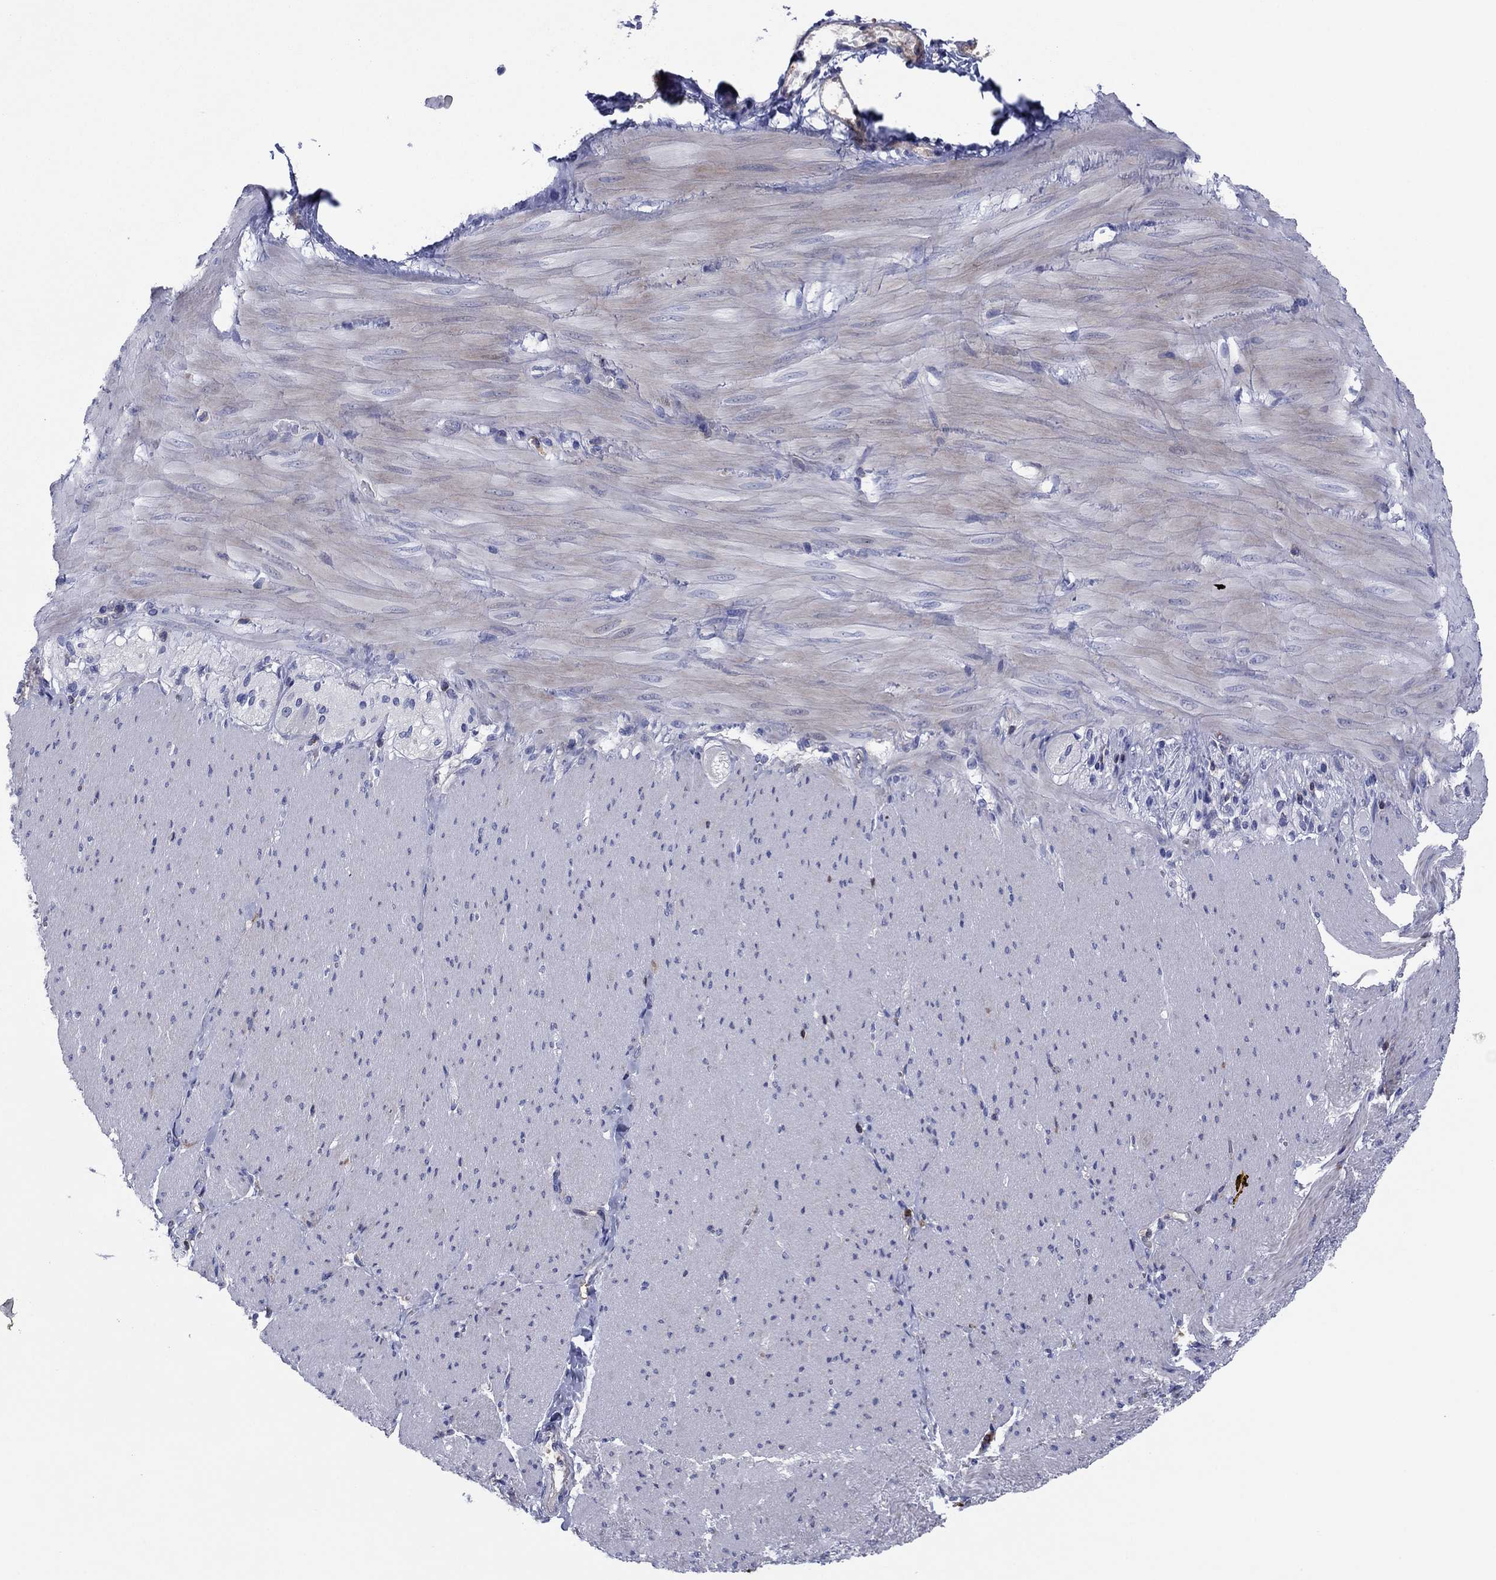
{"staining": {"intensity": "negative", "quantity": "none", "location": "none"}, "tissue": "soft tissue", "cell_type": "Fibroblasts", "image_type": "normal", "snomed": [{"axis": "morphology", "description": "Normal tissue, NOS"}, {"axis": "topography", "description": "Smooth muscle"}, {"axis": "topography", "description": "Duodenum"}, {"axis": "topography", "description": "Peripheral nerve tissue"}], "caption": "Immunohistochemistry micrograph of benign soft tissue: human soft tissue stained with DAB (3,3'-diaminobenzidine) shows no significant protein staining in fibroblasts.", "gene": "PVR", "patient": {"sex": "female", "age": 61}}